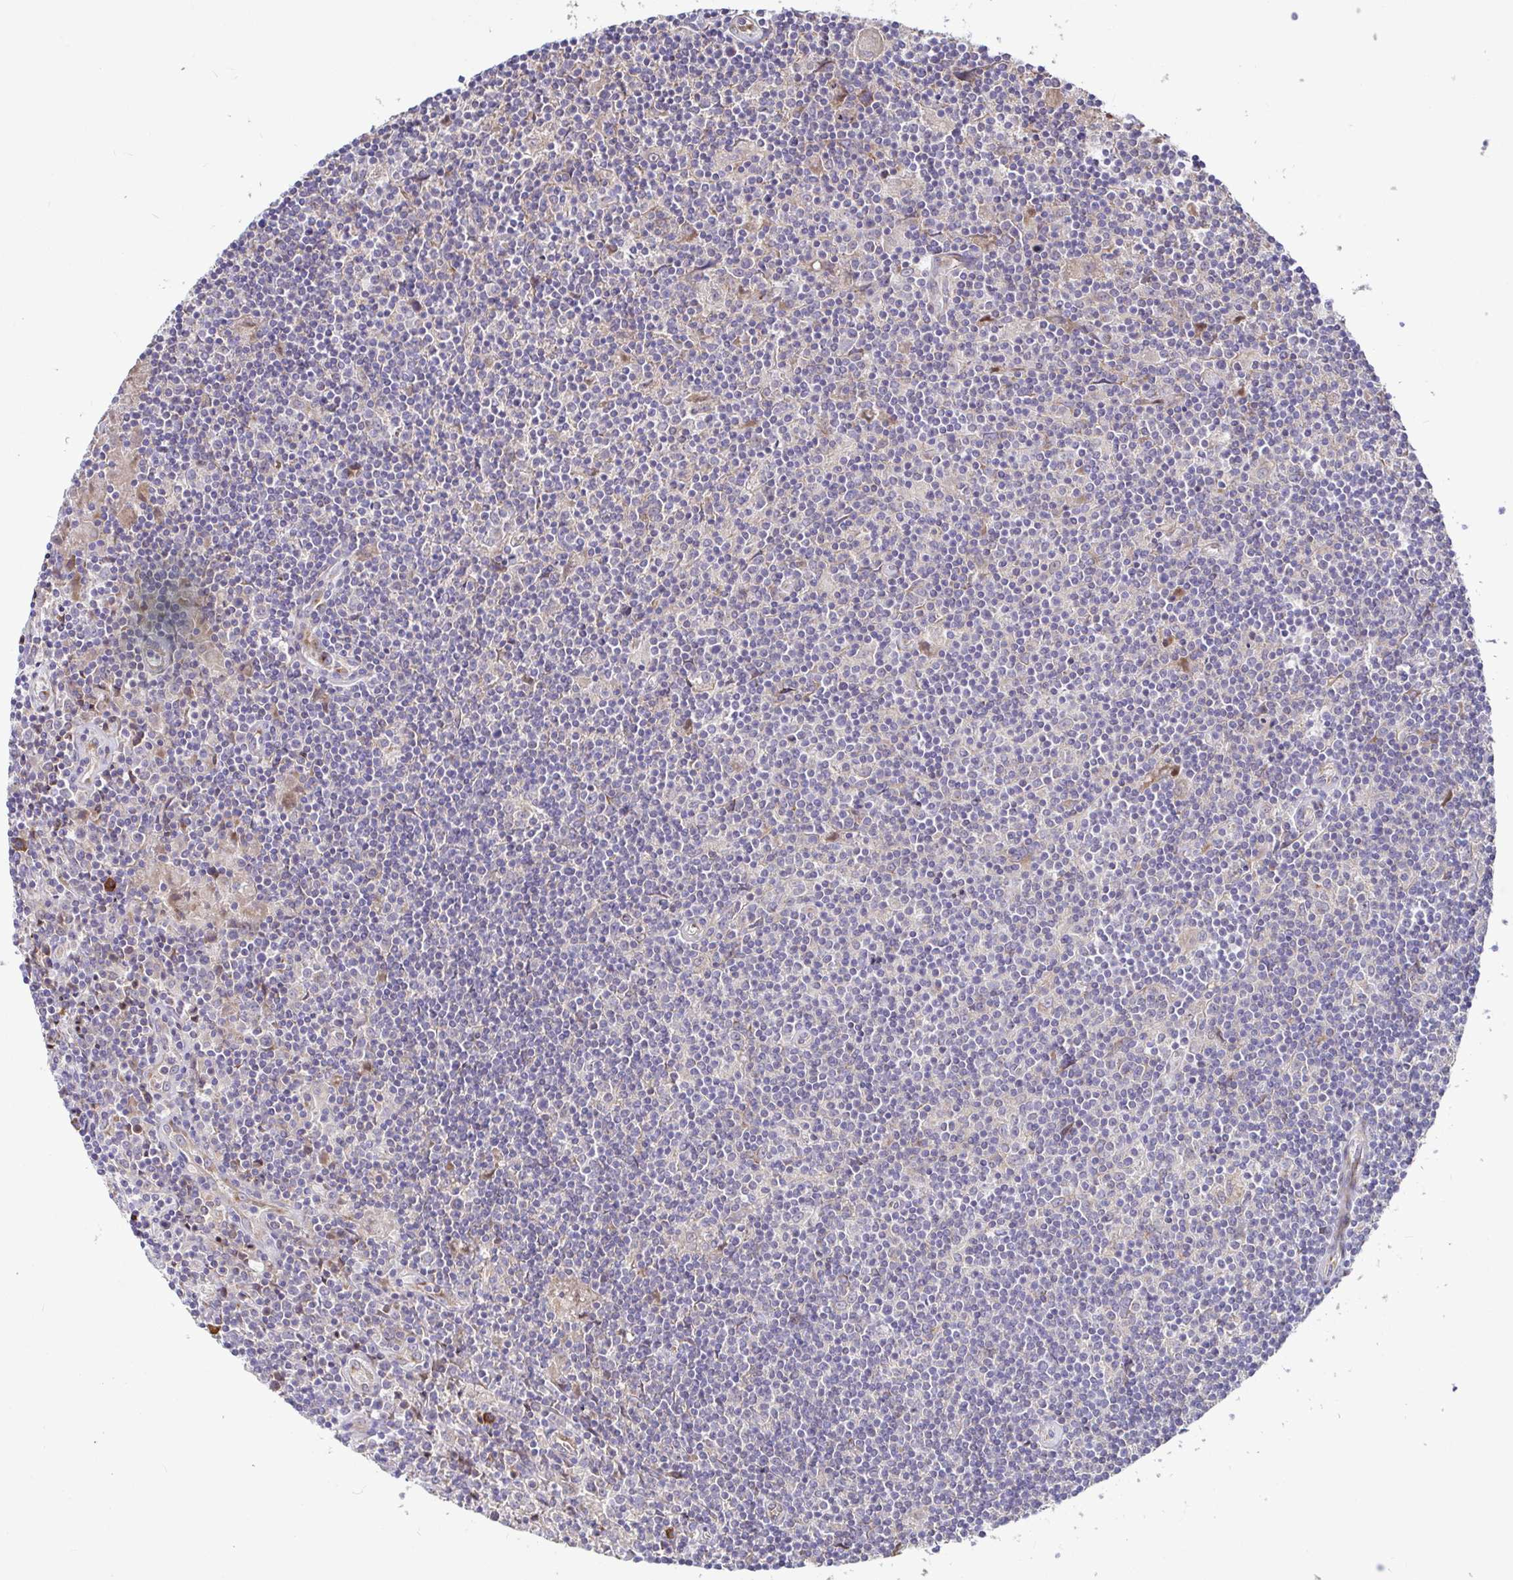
{"staining": {"intensity": "negative", "quantity": "none", "location": "none"}, "tissue": "lymphoma", "cell_type": "Tumor cells", "image_type": "cancer", "snomed": [{"axis": "morphology", "description": "Hodgkin's disease, NOS"}, {"axis": "topography", "description": "Lymph node"}], "caption": "The histopathology image reveals no staining of tumor cells in Hodgkin's disease. (Brightfield microscopy of DAB immunohistochemistry at high magnification).", "gene": "ELP1", "patient": {"sex": "male", "age": 40}}